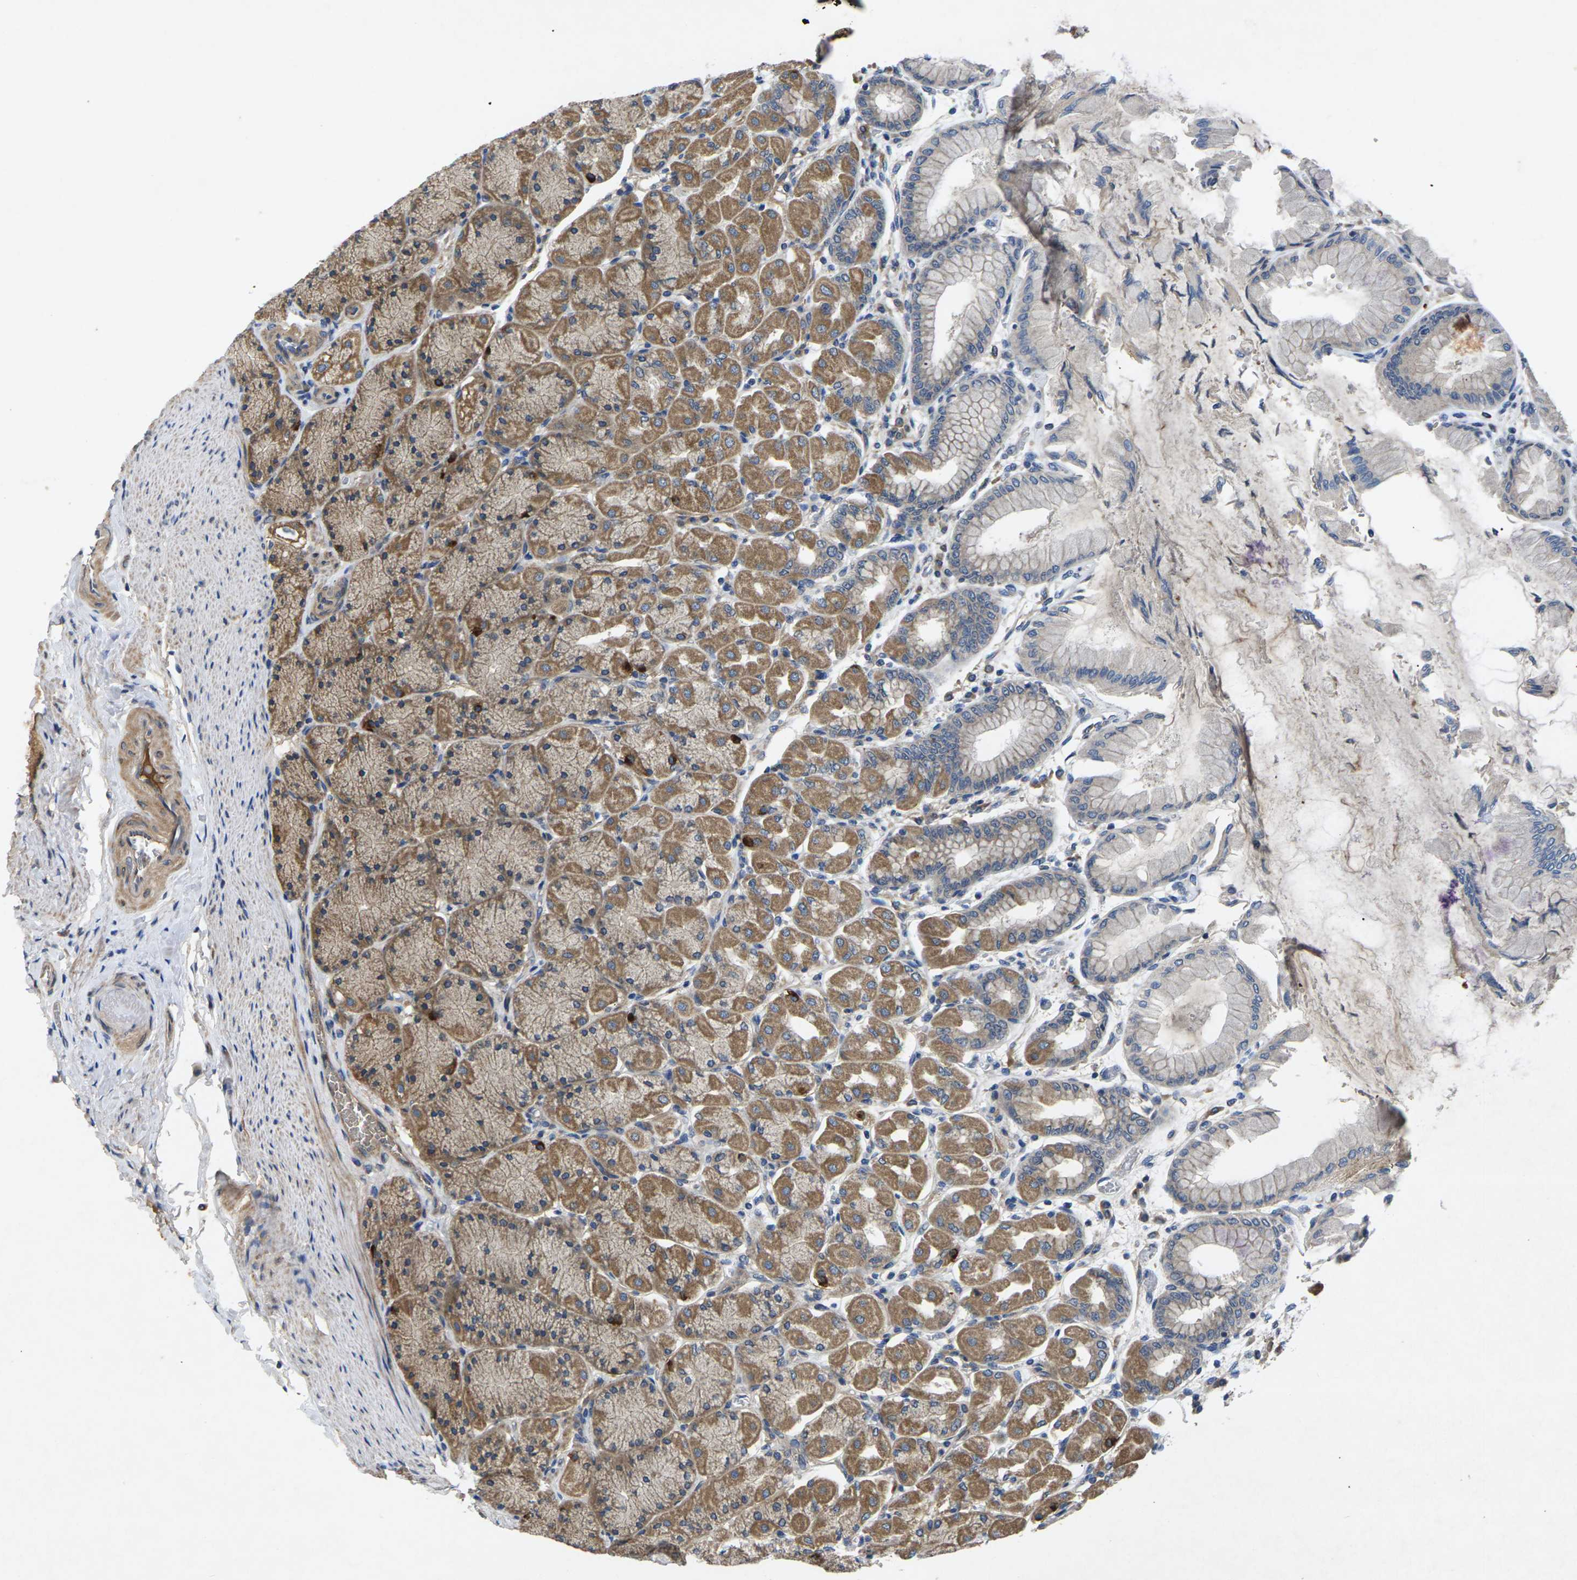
{"staining": {"intensity": "moderate", "quantity": ">75%", "location": "cytoplasmic/membranous"}, "tissue": "stomach", "cell_type": "Glandular cells", "image_type": "normal", "snomed": [{"axis": "morphology", "description": "Normal tissue, NOS"}, {"axis": "topography", "description": "Stomach, upper"}], "caption": "IHC image of unremarkable stomach: stomach stained using immunohistochemistry displays medium levels of moderate protein expression localized specifically in the cytoplasmic/membranous of glandular cells, appearing as a cytoplasmic/membranous brown color.", "gene": "KIF1B", "patient": {"sex": "female", "age": 56}}